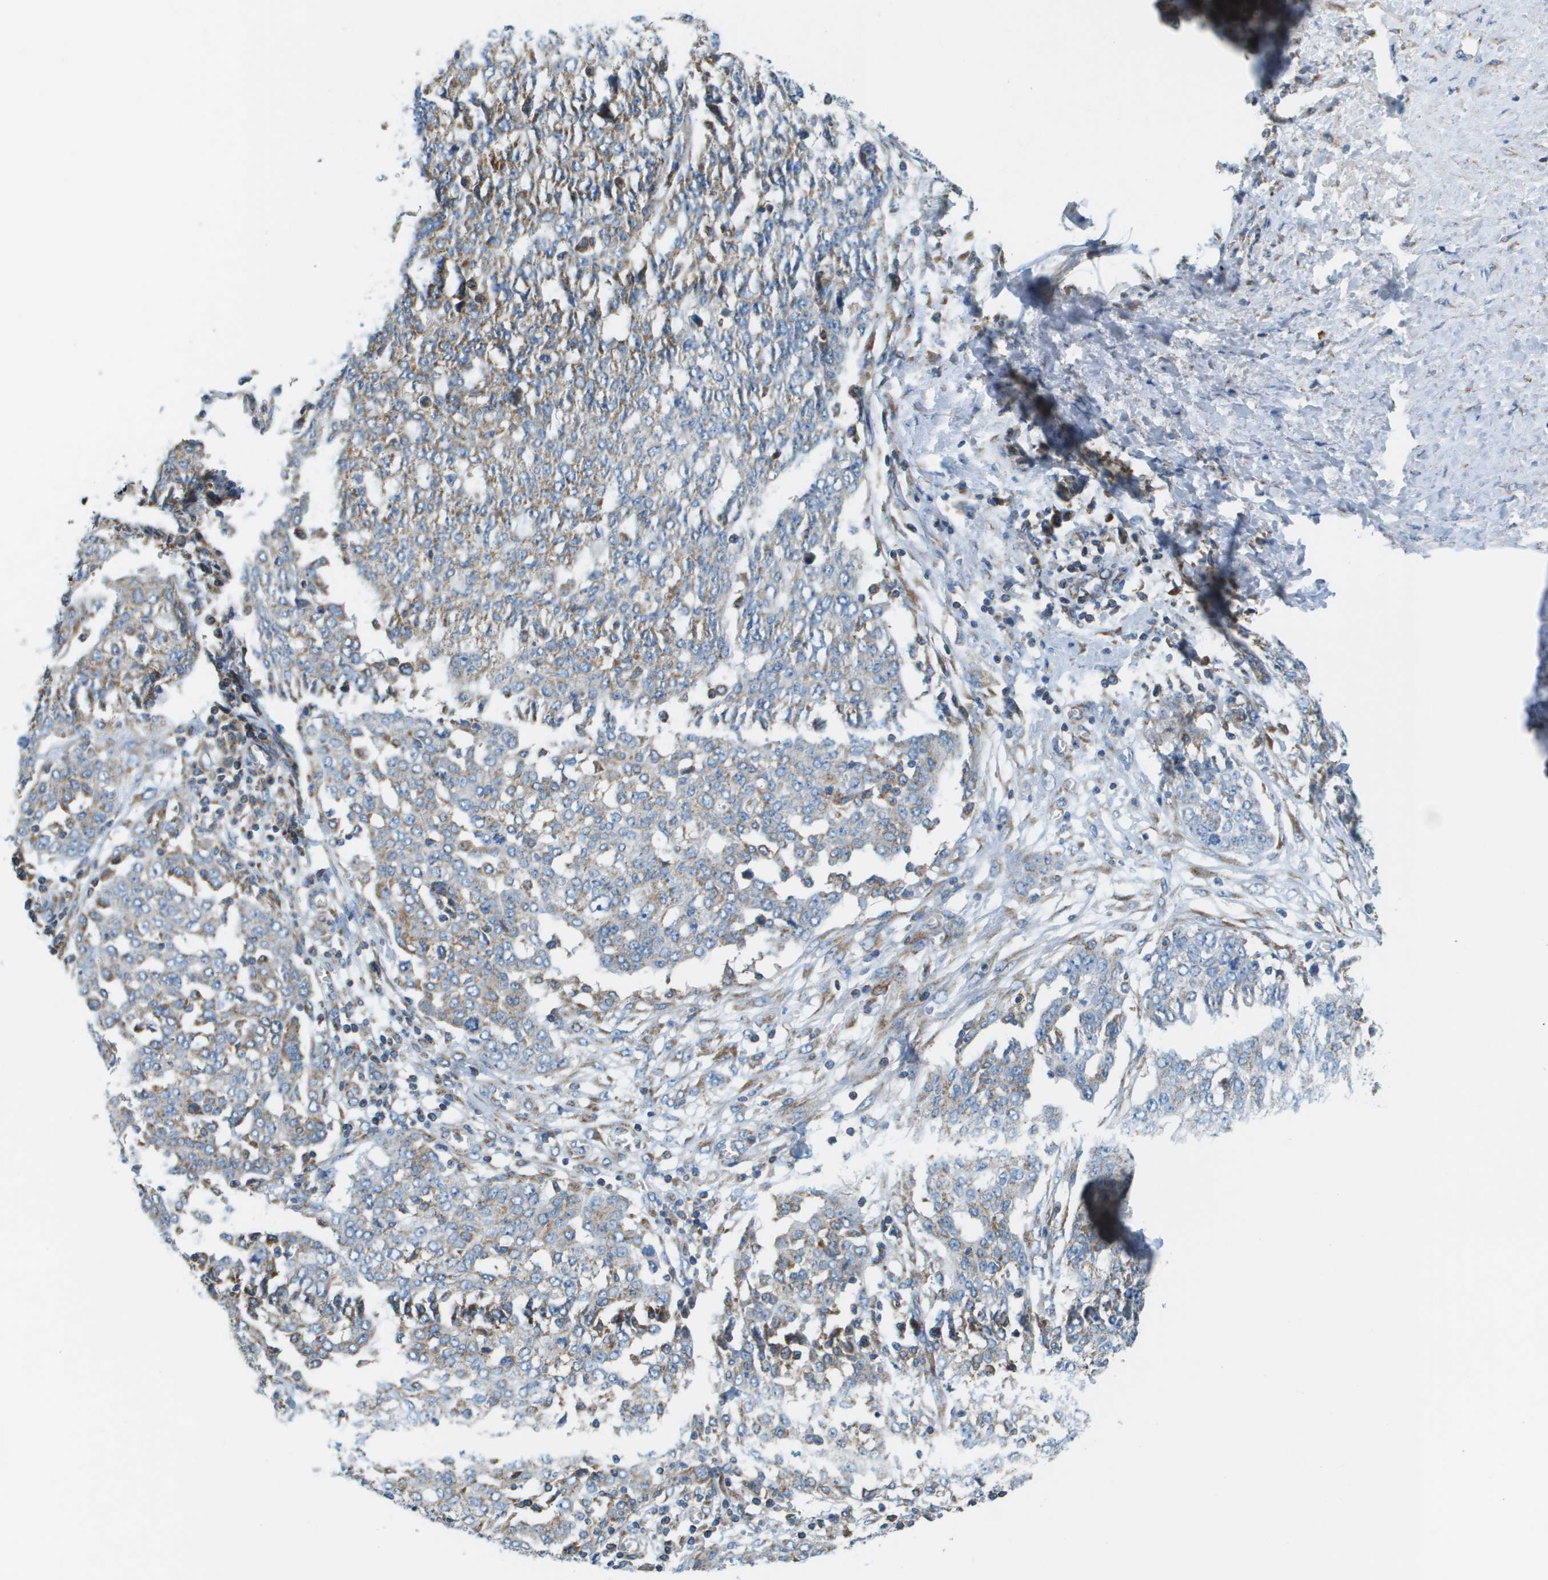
{"staining": {"intensity": "moderate", "quantity": ">75%", "location": "cytoplasmic/membranous"}, "tissue": "ovarian cancer", "cell_type": "Tumor cells", "image_type": "cancer", "snomed": [{"axis": "morphology", "description": "Cystadenocarcinoma, serous, NOS"}, {"axis": "topography", "description": "Soft tissue"}, {"axis": "topography", "description": "Ovary"}], "caption": "This is a micrograph of IHC staining of ovarian cancer (serous cystadenocarcinoma), which shows moderate positivity in the cytoplasmic/membranous of tumor cells.", "gene": "TAOK3", "patient": {"sex": "female", "age": 57}}